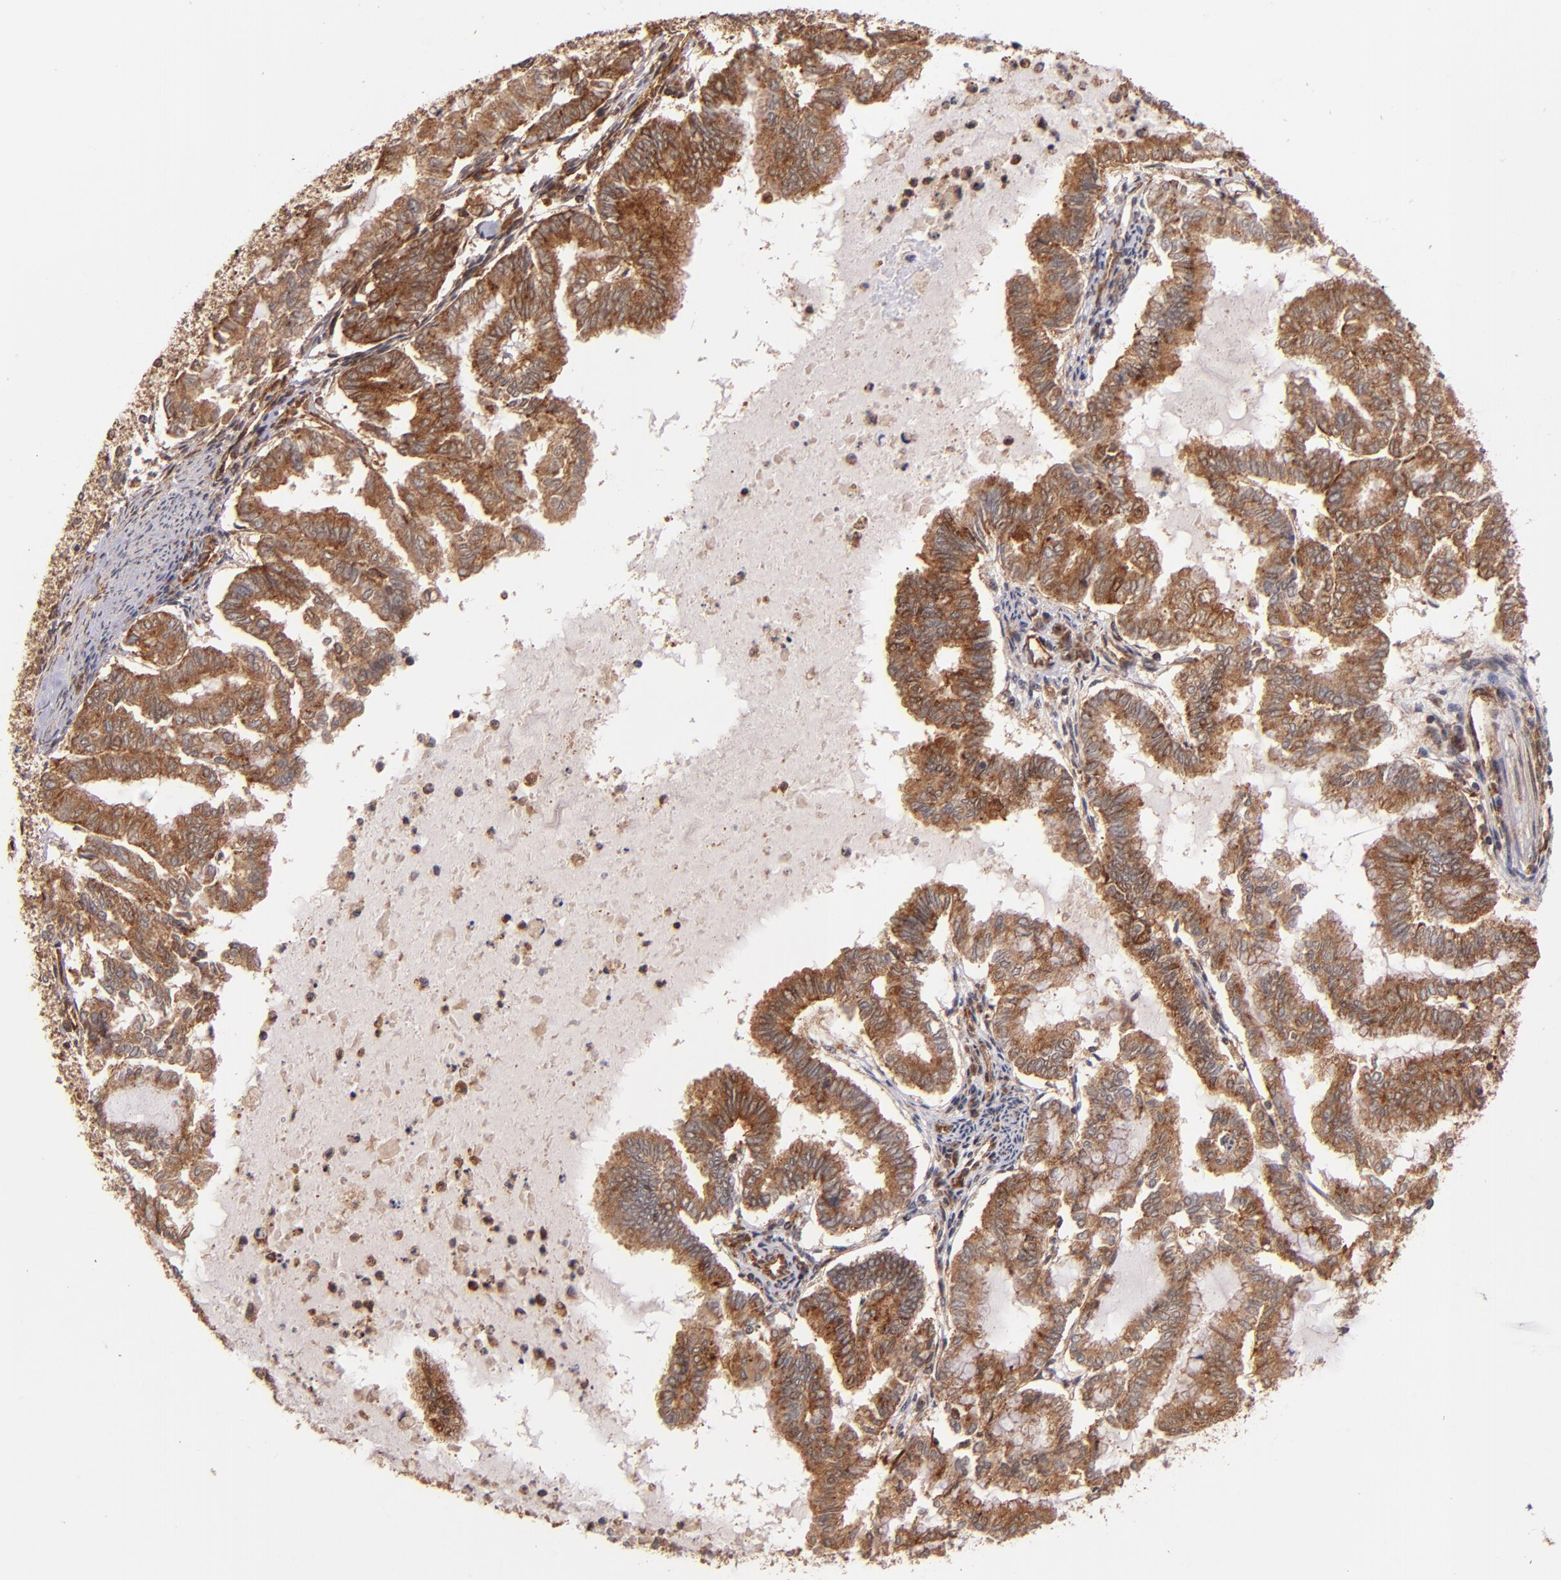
{"staining": {"intensity": "strong", "quantity": ">75%", "location": "cytoplasmic/membranous"}, "tissue": "endometrial cancer", "cell_type": "Tumor cells", "image_type": "cancer", "snomed": [{"axis": "morphology", "description": "Adenocarcinoma, NOS"}, {"axis": "topography", "description": "Endometrium"}], "caption": "Immunohistochemical staining of endometrial cancer displays high levels of strong cytoplasmic/membranous protein expression in about >75% of tumor cells. (DAB IHC, brown staining for protein, blue staining for nuclei).", "gene": "STX8", "patient": {"sex": "female", "age": 79}}